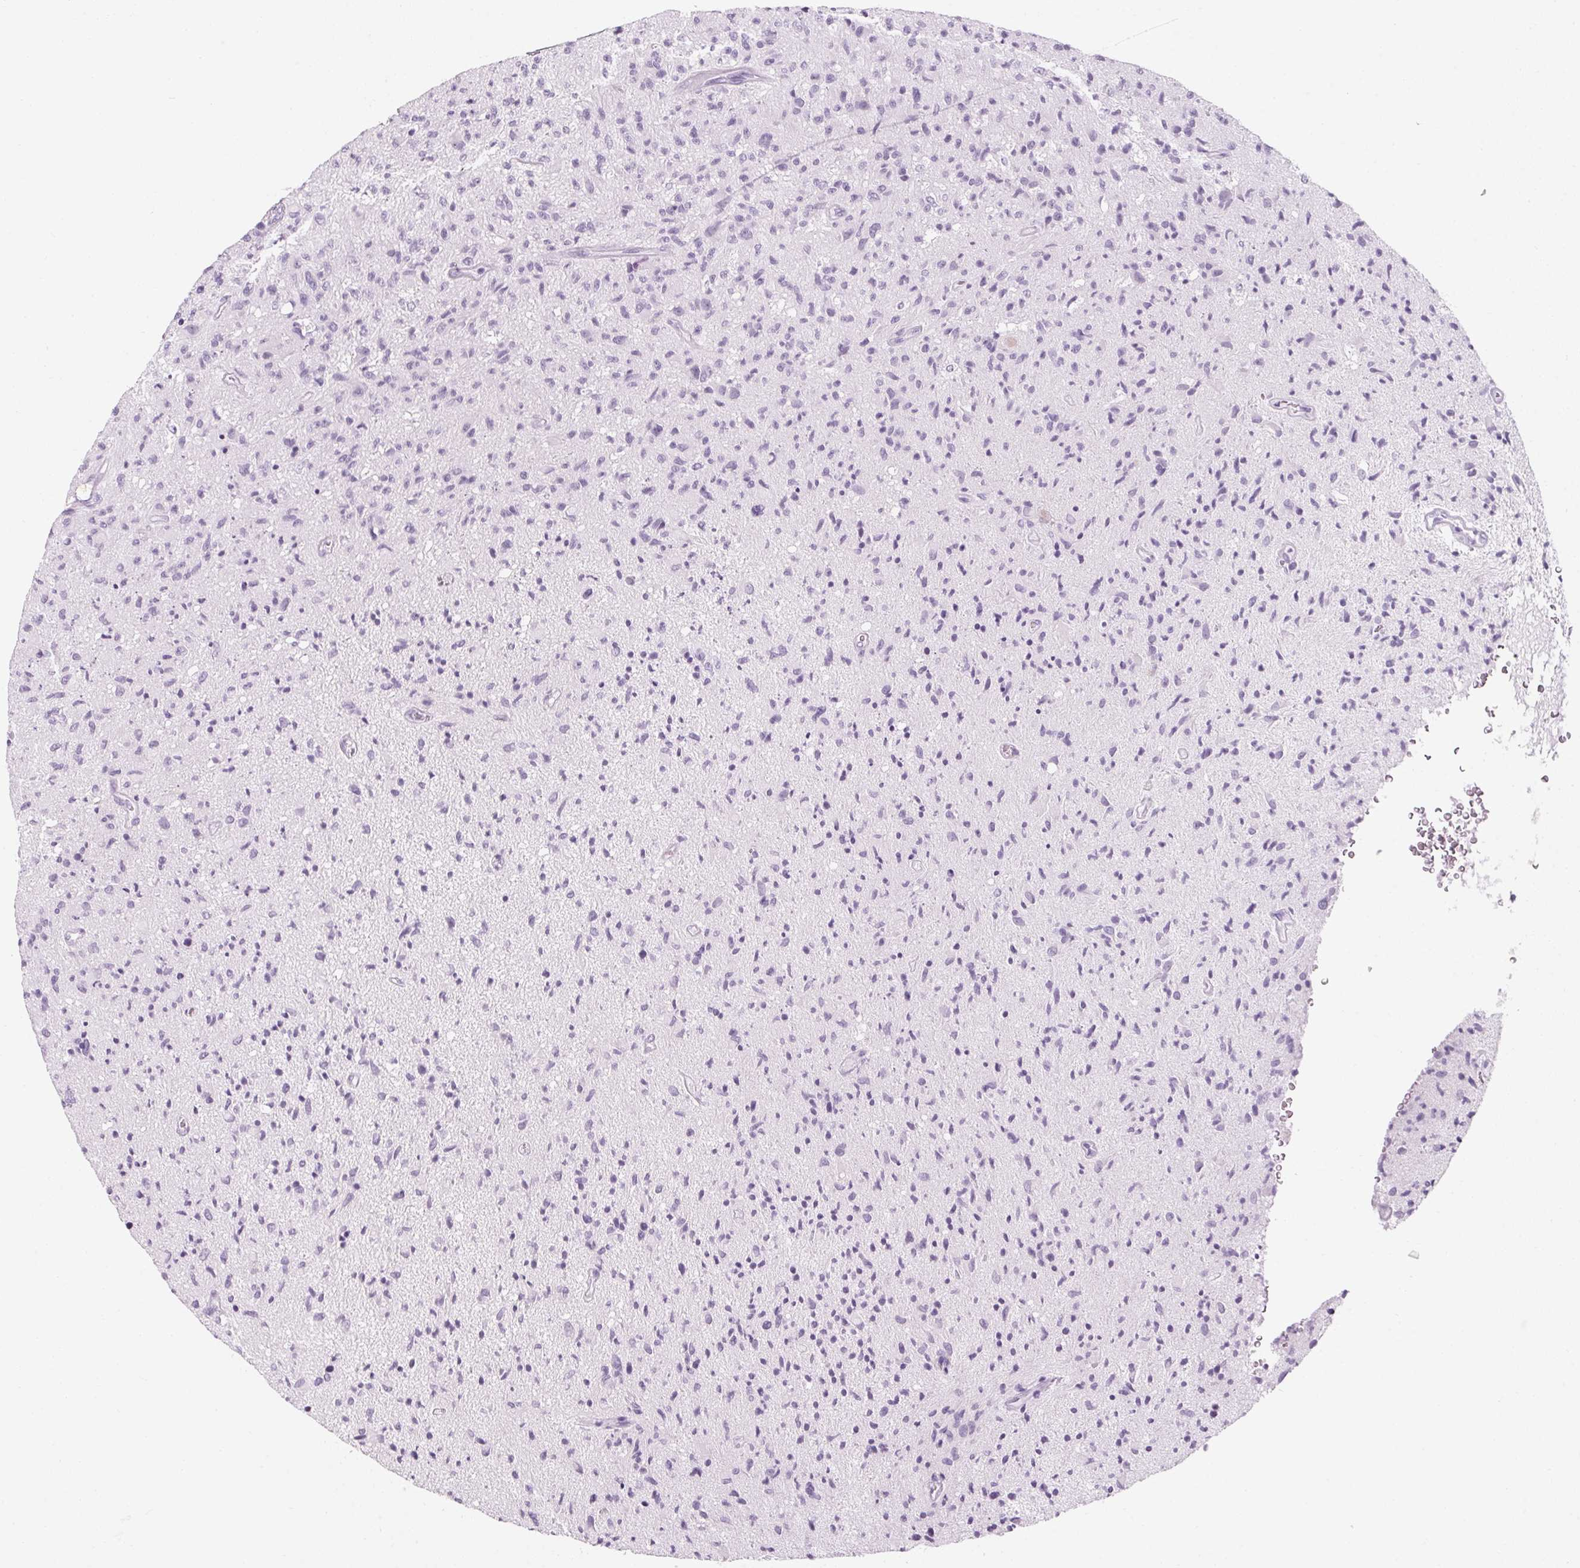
{"staining": {"intensity": "negative", "quantity": "none", "location": "none"}, "tissue": "glioma", "cell_type": "Tumor cells", "image_type": "cancer", "snomed": [{"axis": "morphology", "description": "Glioma, malignant, High grade"}, {"axis": "topography", "description": "Brain"}], "caption": "The image demonstrates no significant expression in tumor cells of glioma. (Immunohistochemistry (ihc), brightfield microscopy, high magnification).", "gene": "RPTN", "patient": {"sex": "male", "age": 54}}